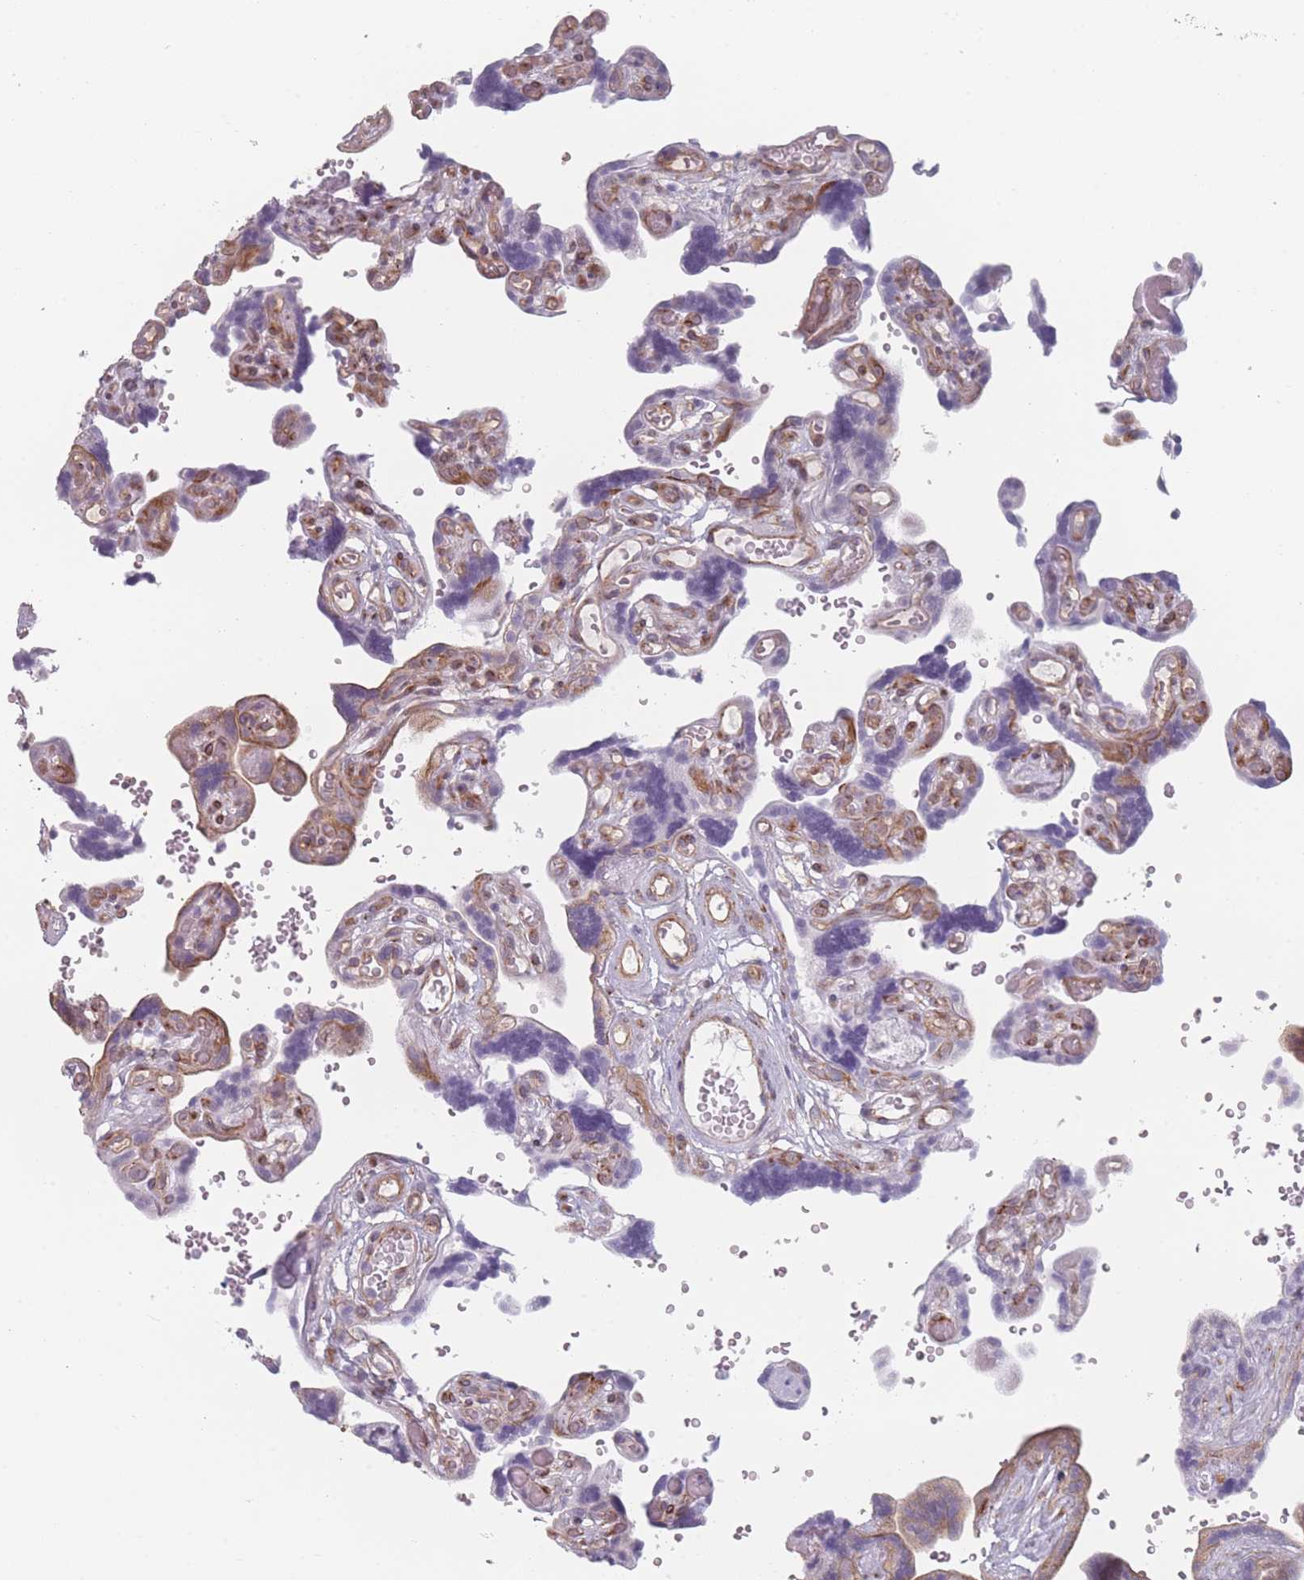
{"staining": {"intensity": "strong", "quantity": ">75%", "location": "cytoplasmic/membranous"}, "tissue": "placenta", "cell_type": "Decidual cells", "image_type": "normal", "snomed": [{"axis": "morphology", "description": "Normal tissue, NOS"}, {"axis": "topography", "description": "Placenta"}], "caption": "Placenta stained with DAB immunohistochemistry reveals high levels of strong cytoplasmic/membranous staining in approximately >75% of decidual cells.", "gene": "RNF4", "patient": {"sex": "female", "age": 30}}